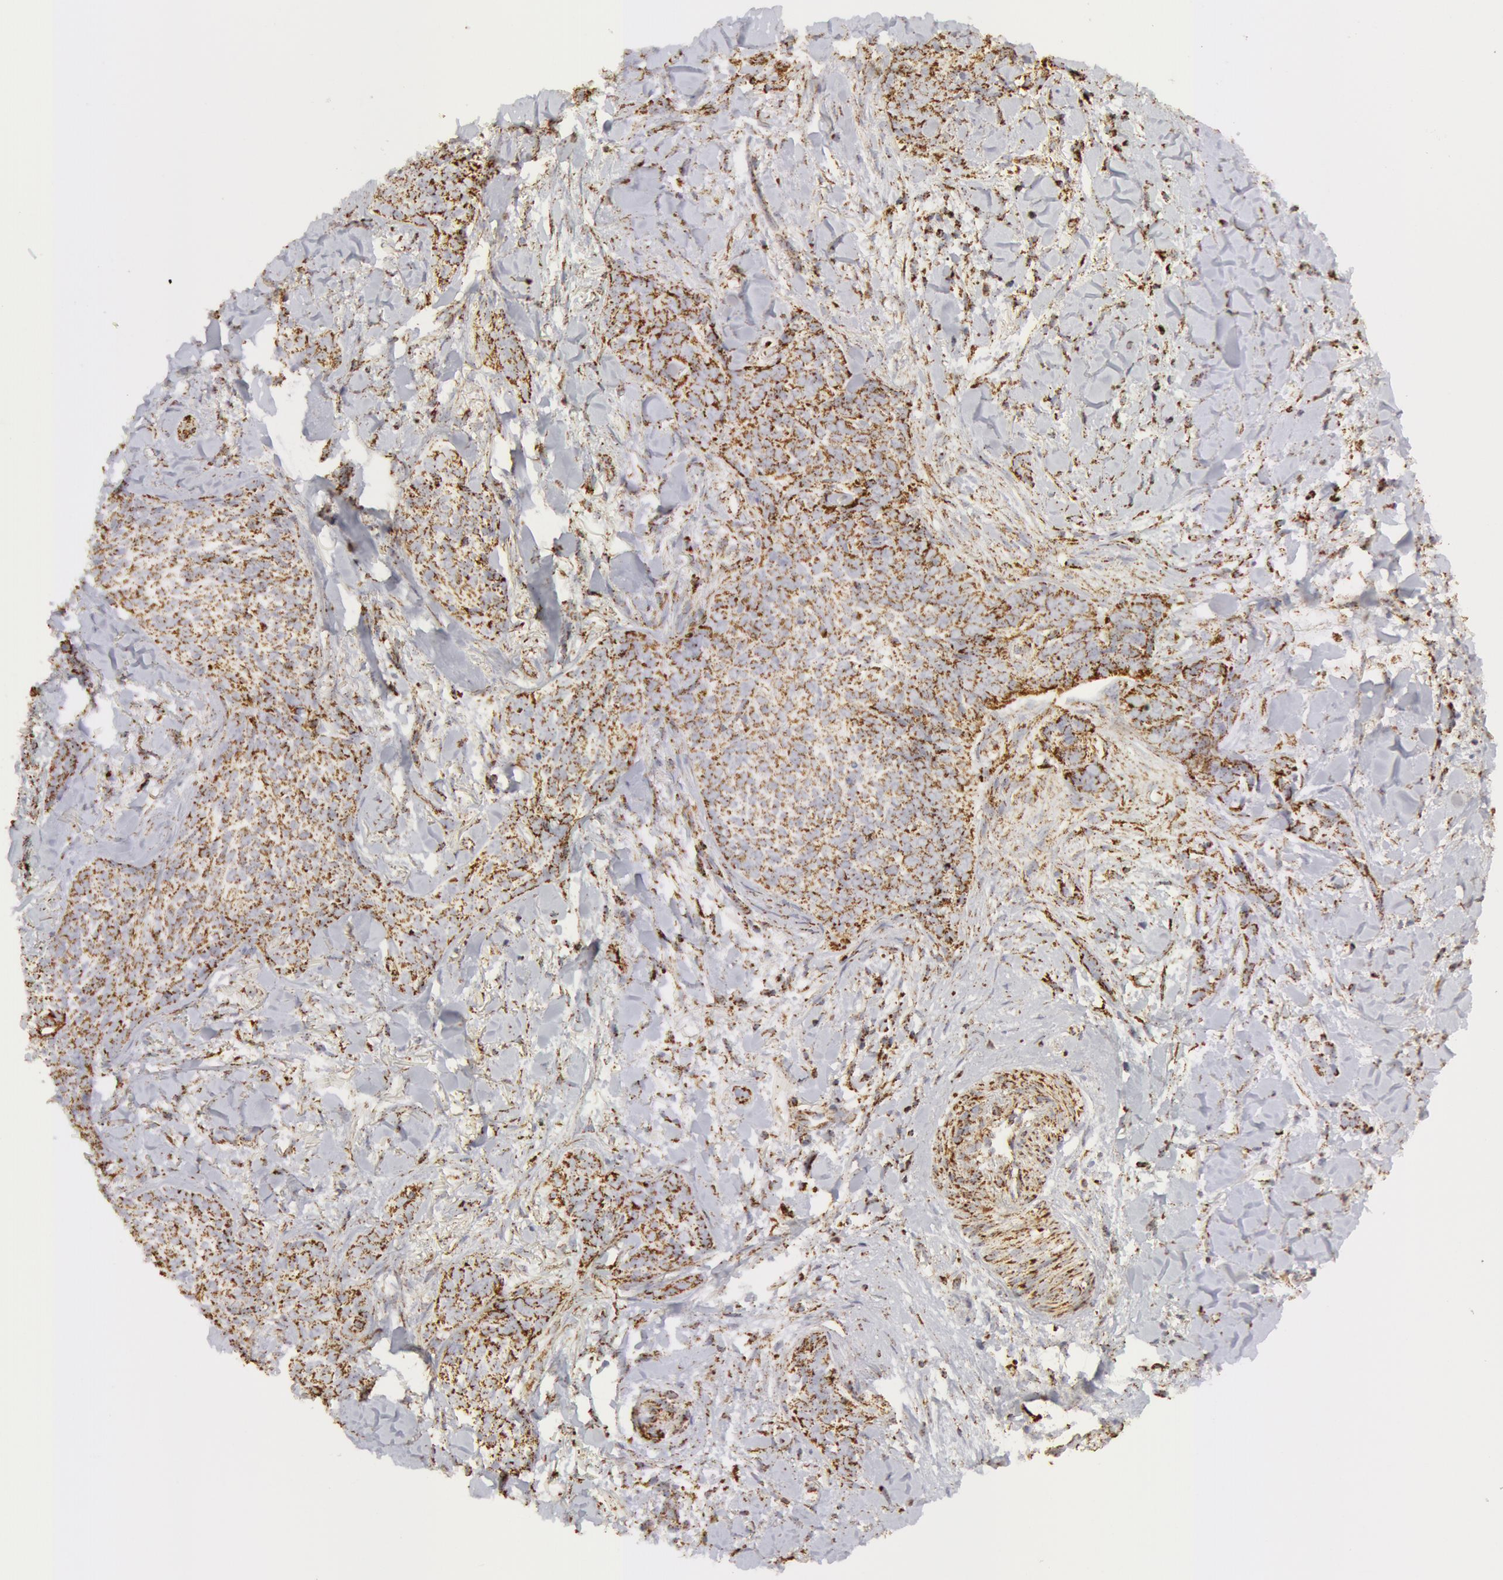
{"staining": {"intensity": "moderate", "quantity": "25%-75%", "location": "cytoplasmic/membranous"}, "tissue": "skin cancer", "cell_type": "Tumor cells", "image_type": "cancer", "snomed": [{"axis": "morphology", "description": "Basal cell carcinoma"}, {"axis": "topography", "description": "Skin"}], "caption": "Tumor cells display moderate cytoplasmic/membranous expression in approximately 25%-75% of cells in skin basal cell carcinoma.", "gene": "ATP5F1B", "patient": {"sex": "female", "age": 81}}